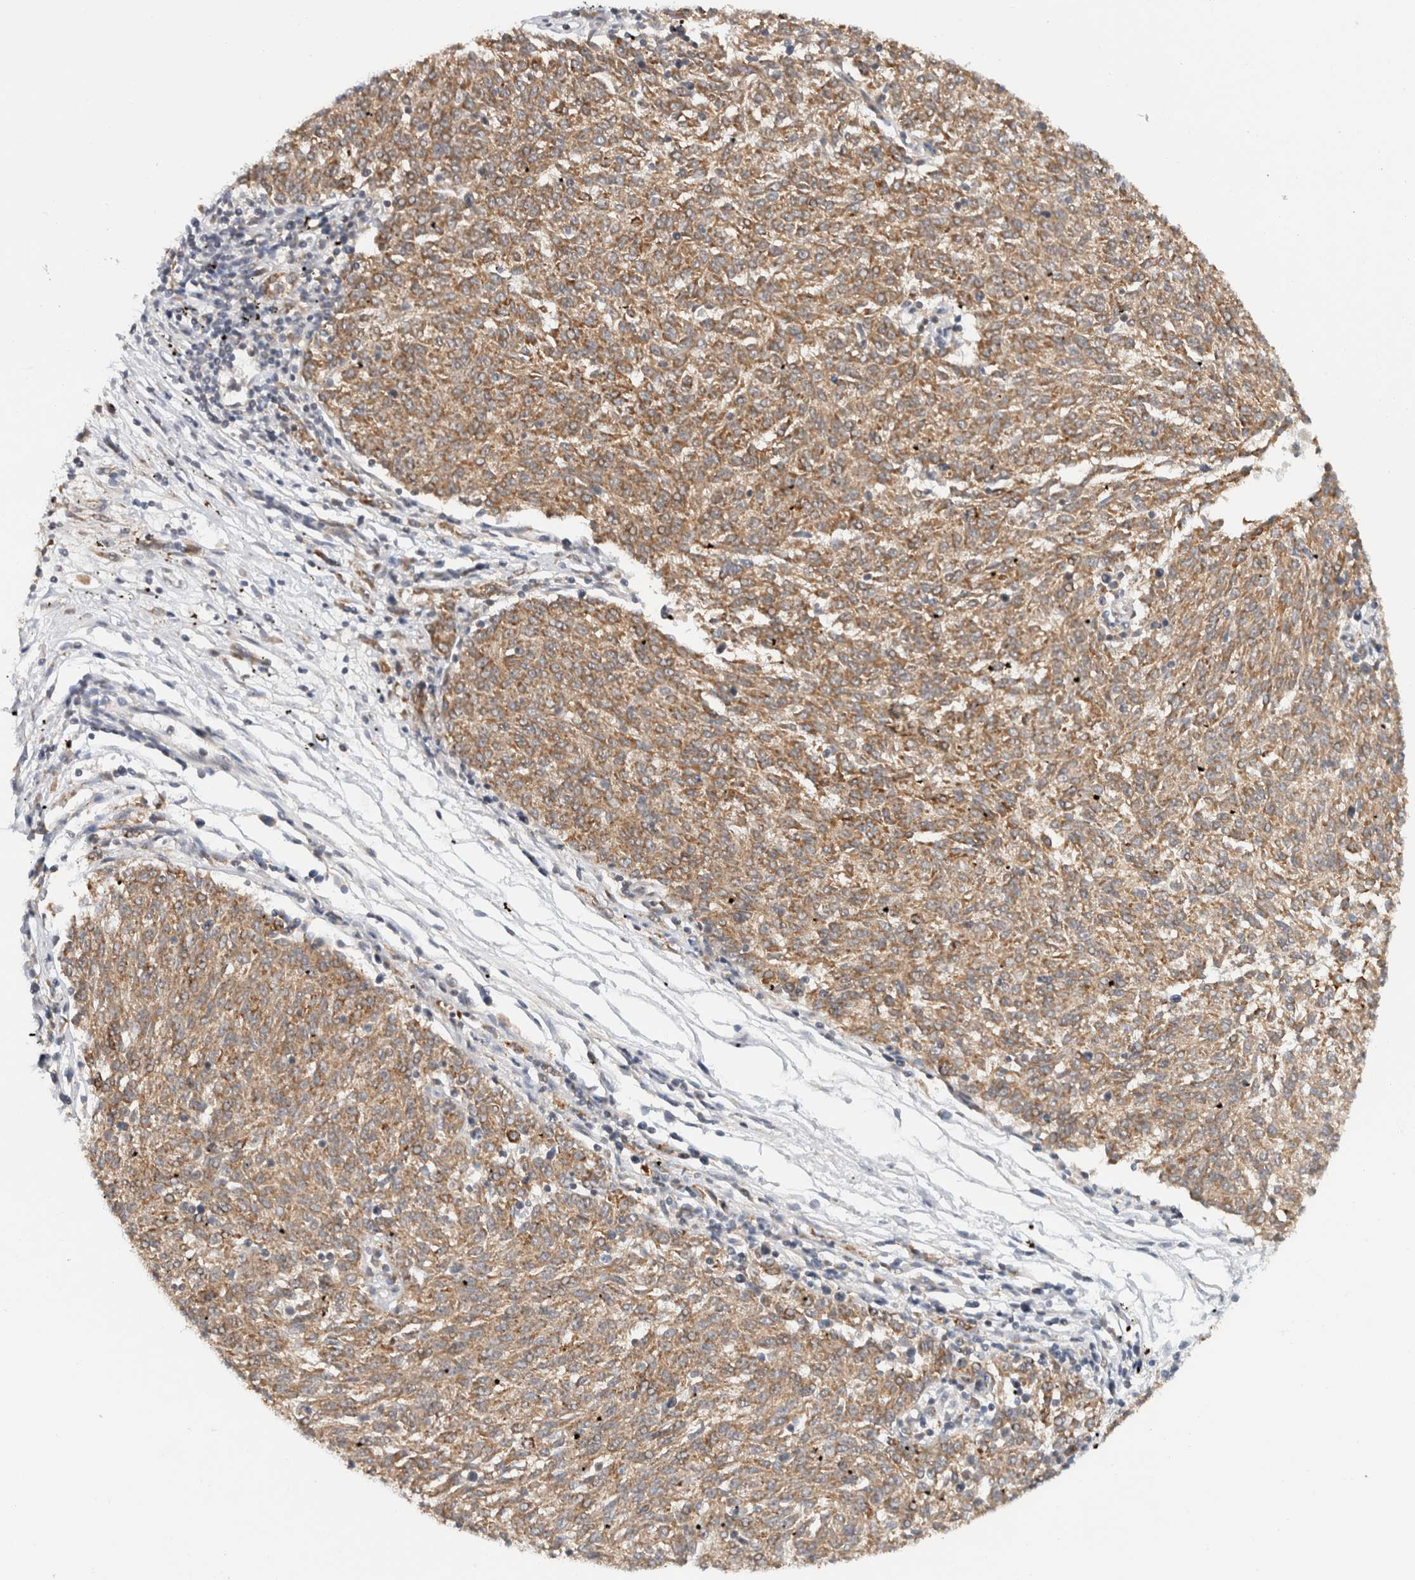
{"staining": {"intensity": "moderate", "quantity": ">75%", "location": "cytoplasmic/membranous"}, "tissue": "melanoma", "cell_type": "Tumor cells", "image_type": "cancer", "snomed": [{"axis": "morphology", "description": "Malignant melanoma, NOS"}, {"axis": "topography", "description": "Skin"}], "caption": "This is an image of immunohistochemistry (IHC) staining of melanoma, which shows moderate staining in the cytoplasmic/membranous of tumor cells.", "gene": "CMC2", "patient": {"sex": "female", "age": 72}}